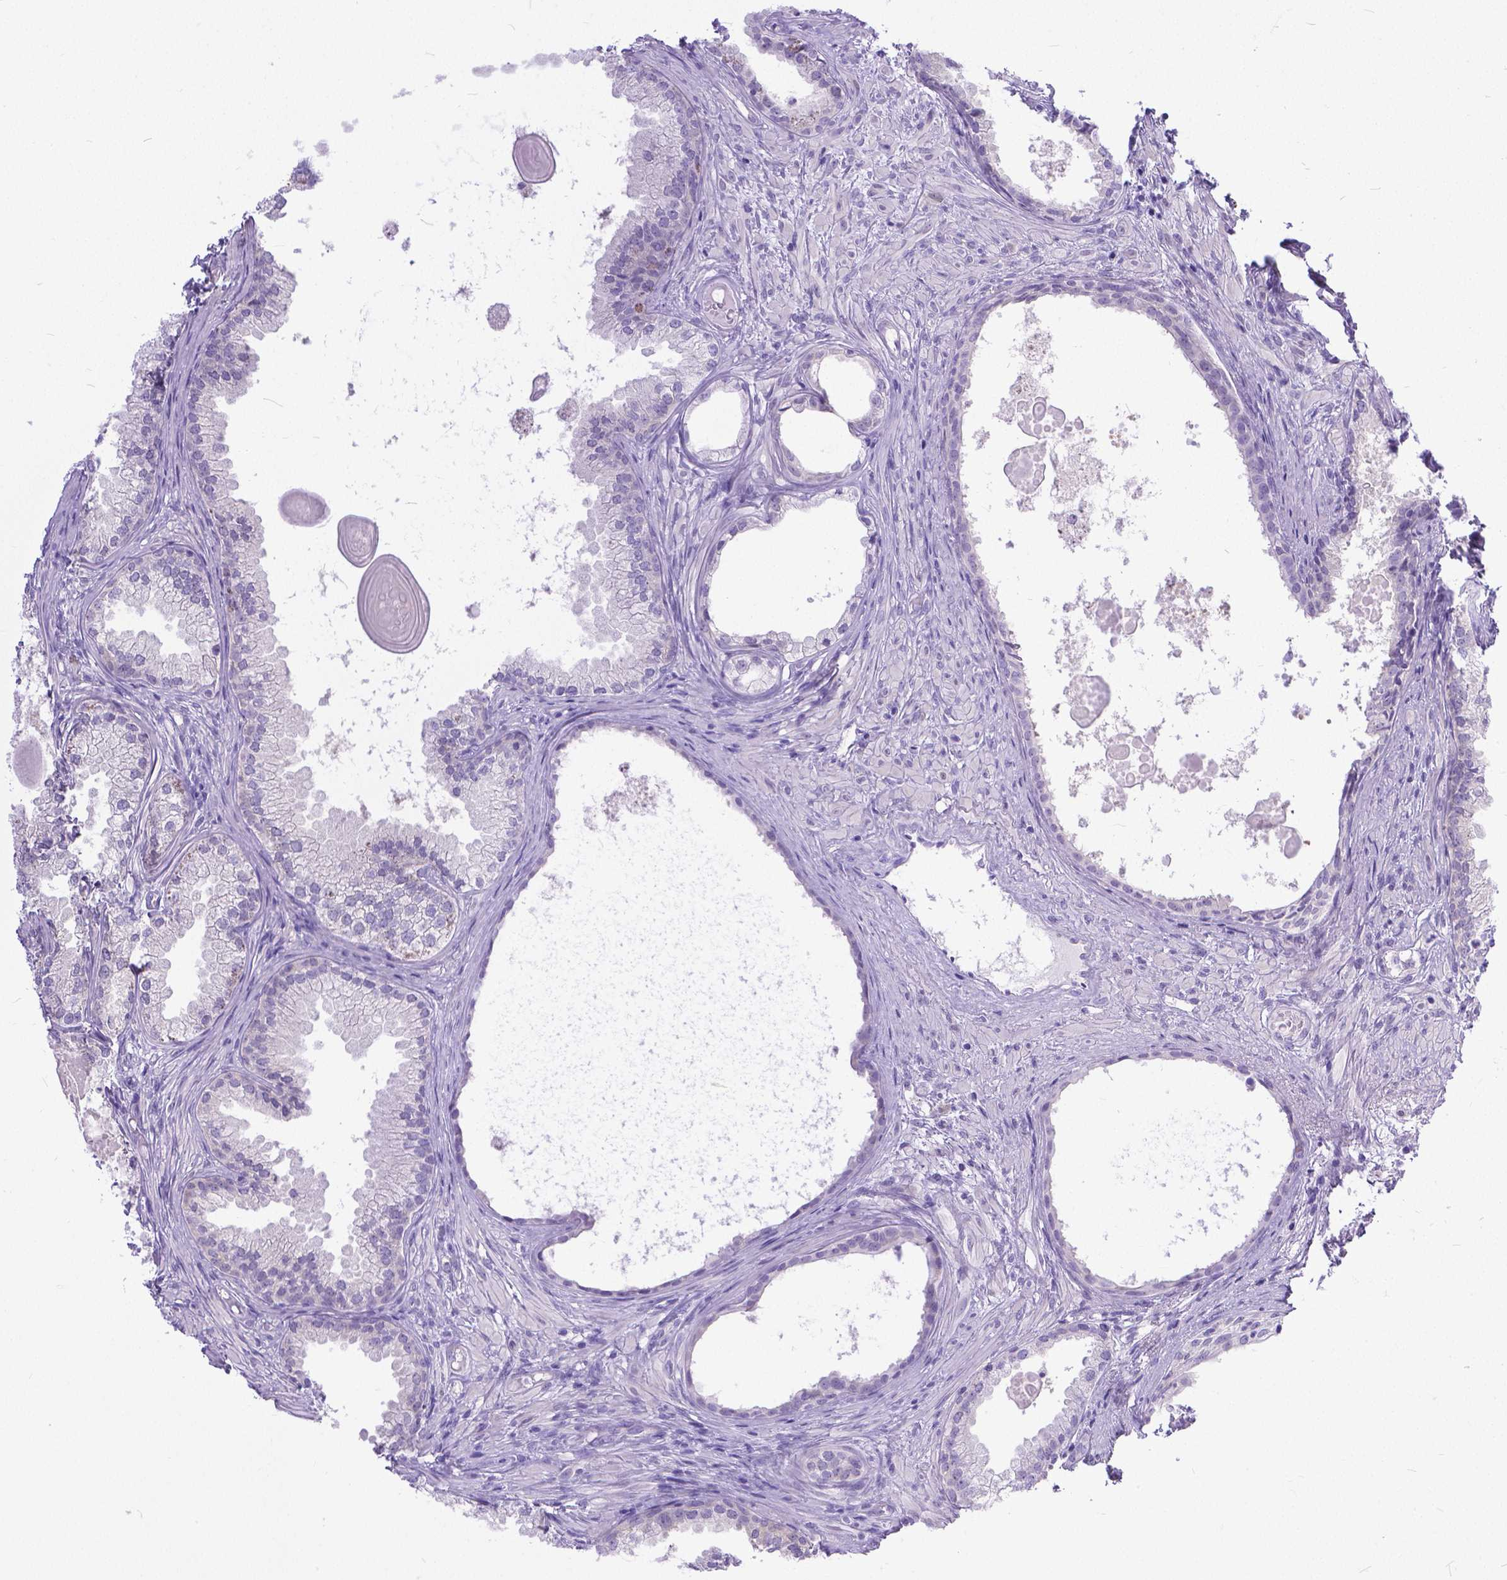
{"staining": {"intensity": "negative", "quantity": "none", "location": "none"}, "tissue": "prostate cancer", "cell_type": "Tumor cells", "image_type": "cancer", "snomed": [{"axis": "morphology", "description": "Adenocarcinoma, High grade"}, {"axis": "topography", "description": "Prostate"}], "caption": "Image shows no protein staining in tumor cells of prostate cancer (high-grade adenocarcinoma) tissue. Nuclei are stained in blue.", "gene": "TTLL6", "patient": {"sex": "male", "age": 83}}